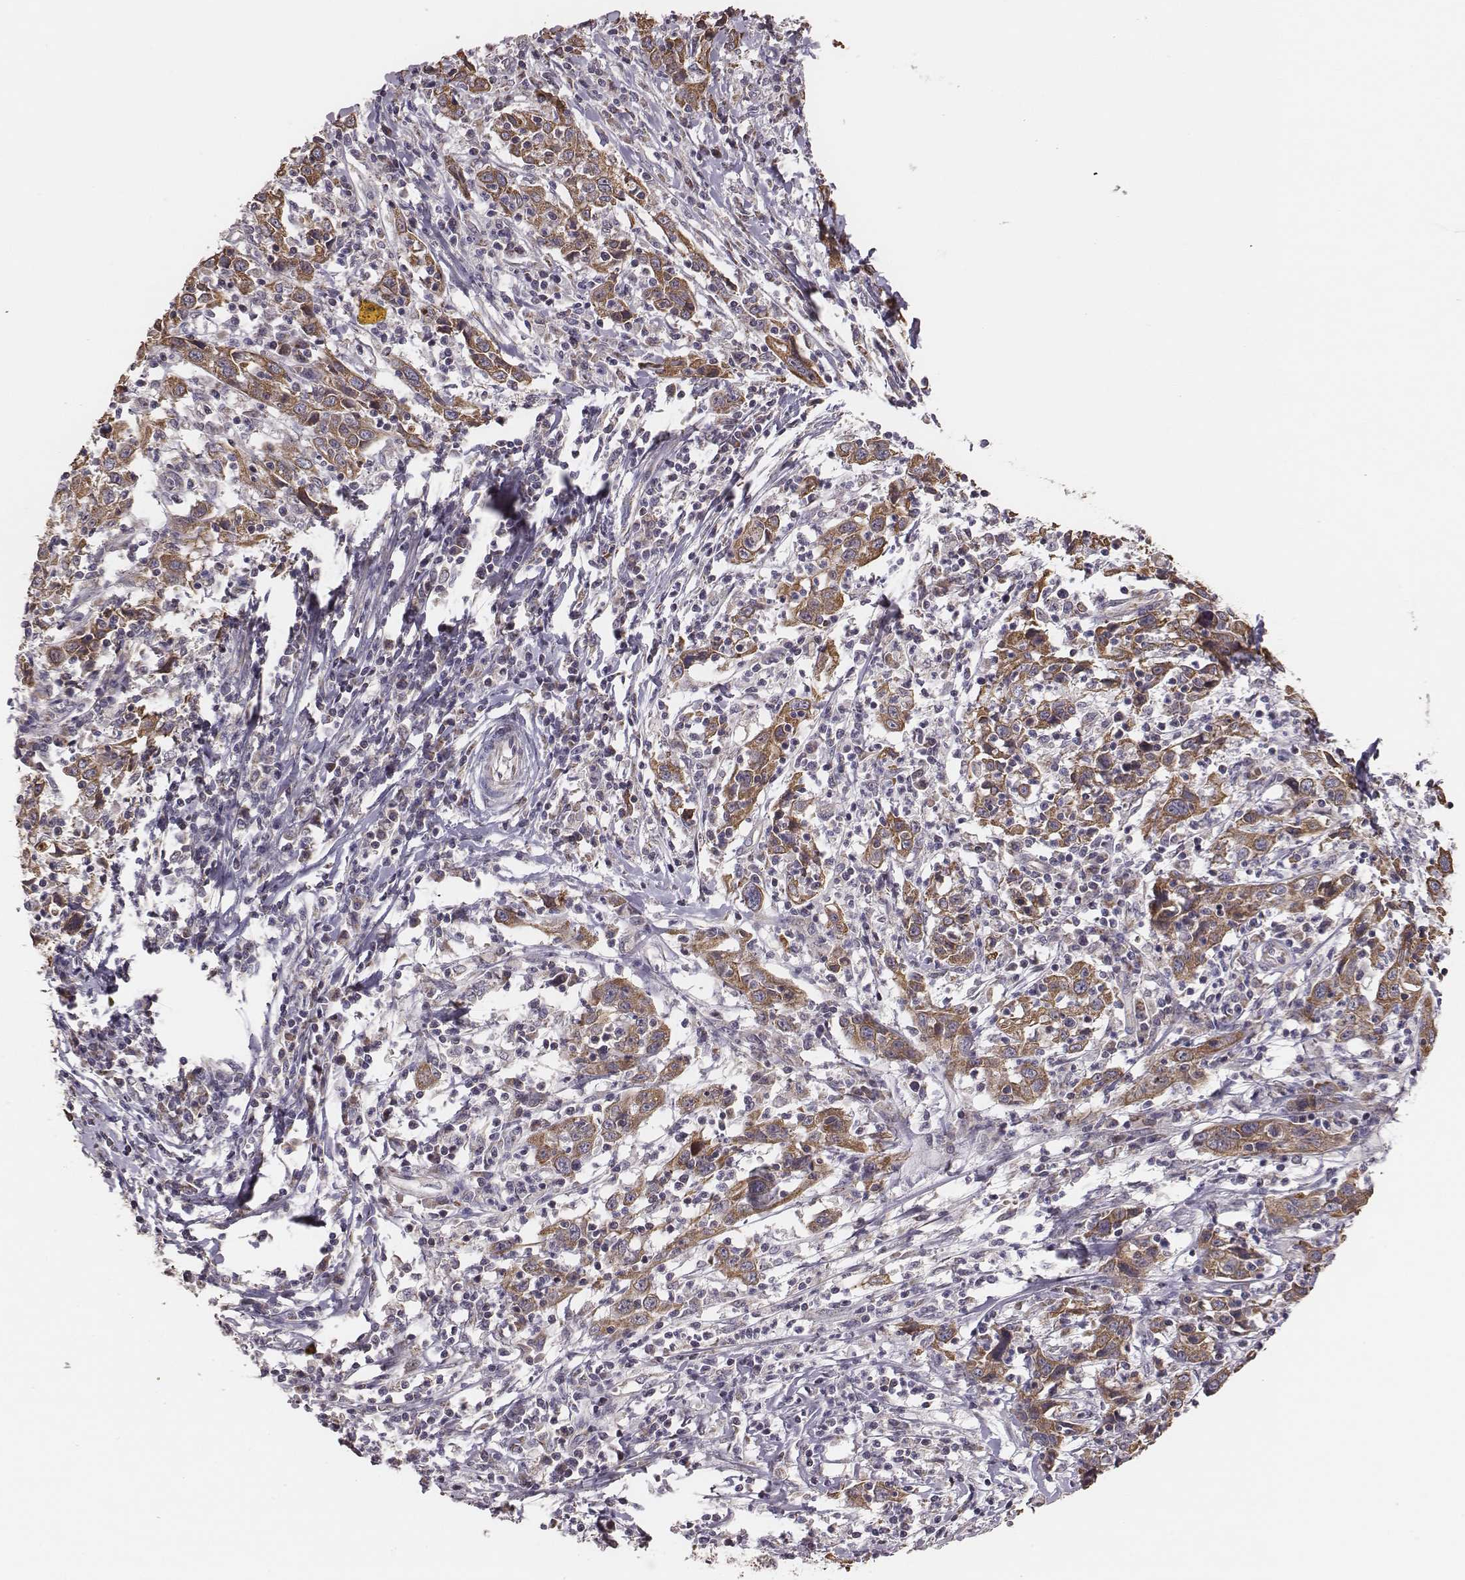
{"staining": {"intensity": "moderate", "quantity": ">75%", "location": "cytoplasmic/membranous"}, "tissue": "cervical cancer", "cell_type": "Tumor cells", "image_type": "cancer", "snomed": [{"axis": "morphology", "description": "Squamous cell carcinoma, NOS"}, {"axis": "topography", "description": "Cervix"}], "caption": "Immunohistochemical staining of human cervical cancer shows medium levels of moderate cytoplasmic/membranous protein positivity in about >75% of tumor cells. (DAB (3,3'-diaminobenzidine) IHC with brightfield microscopy, high magnification).", "gene": "HAVCR1", "patient": {"sex": "female", "age": 46}}